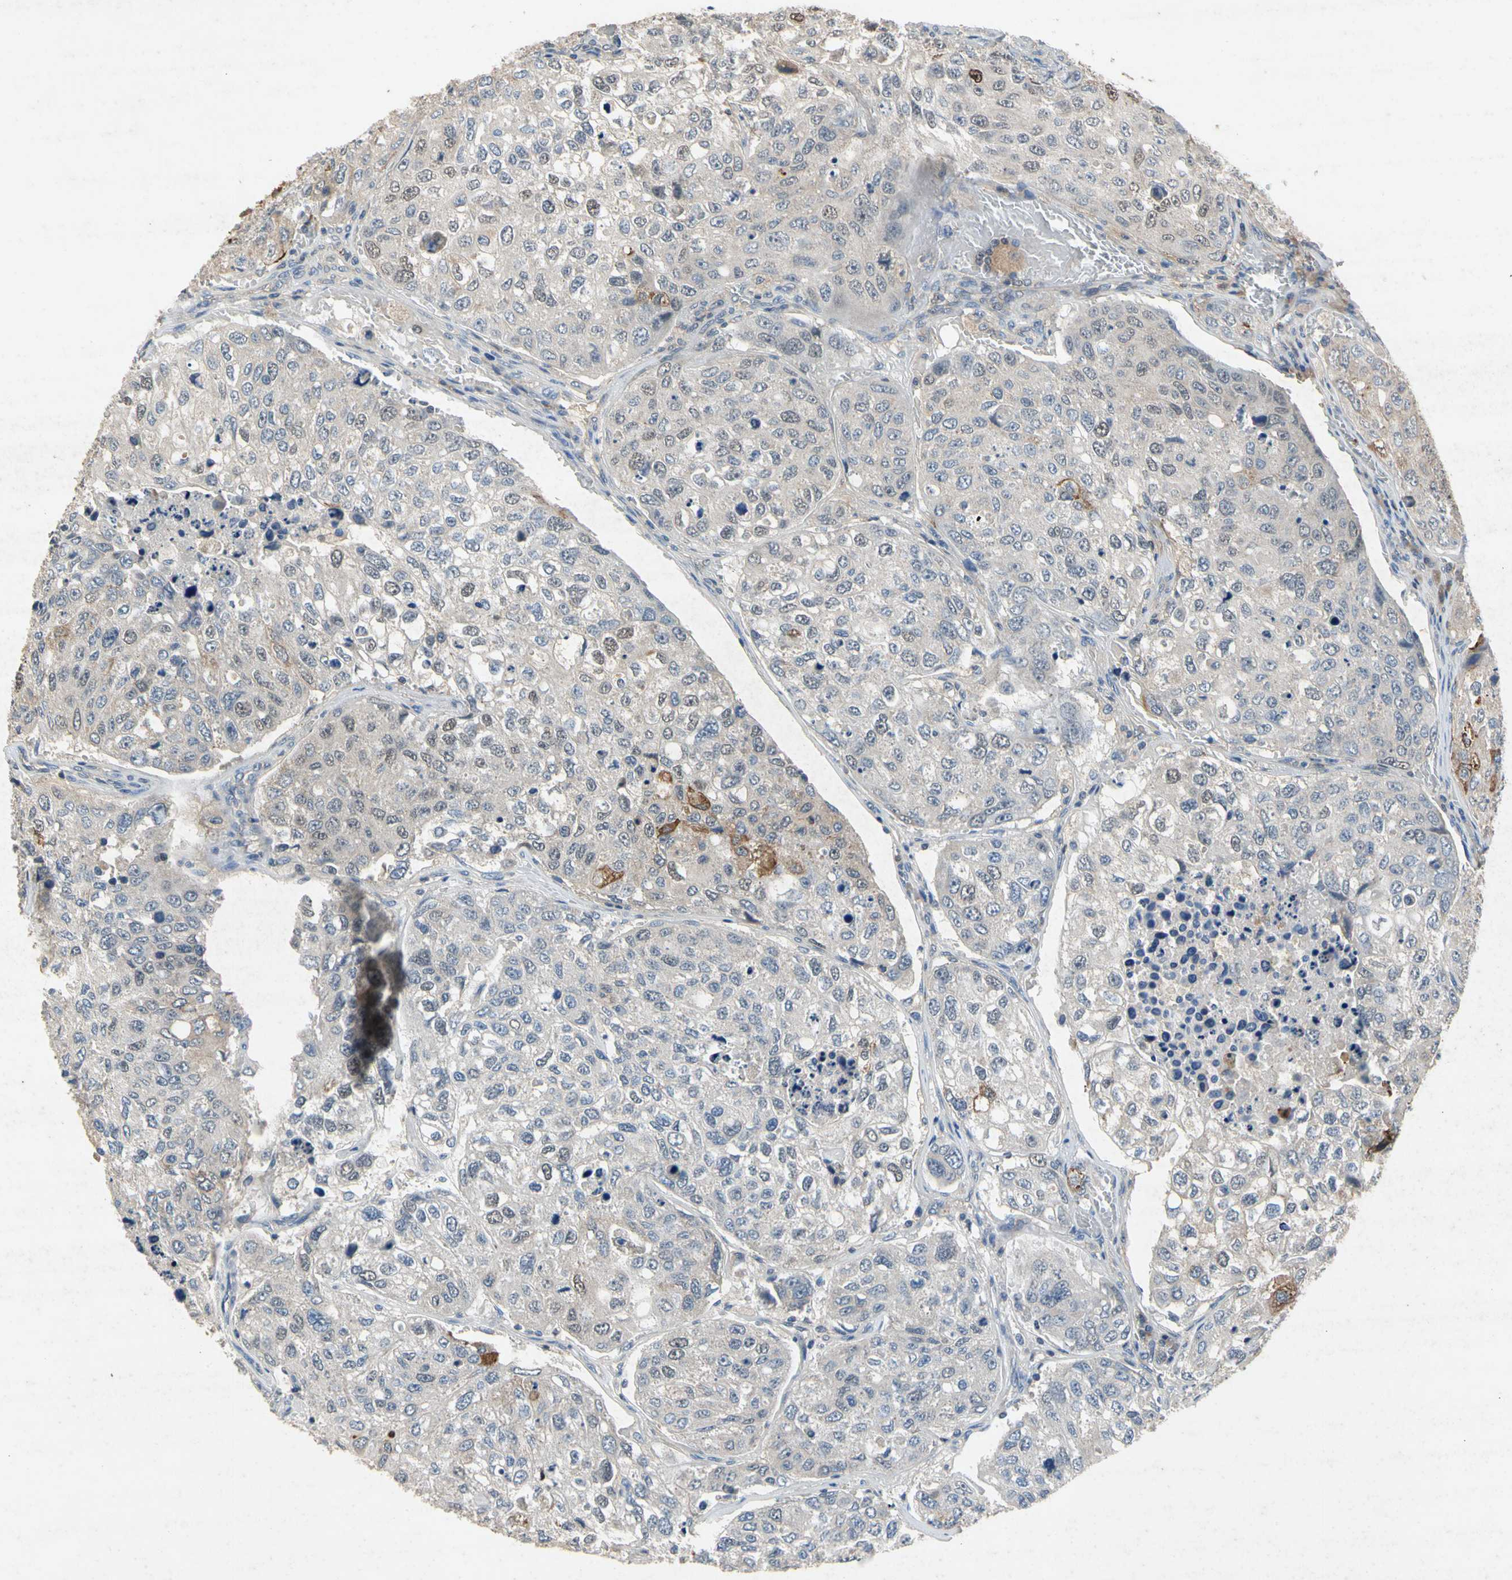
{"staining": {"intensity": "weak", "quantity": "25%-75%", "location": "cytoplasmic/membranous"}, "tissue": "urothelial cancer", "cell_type": "Tumor cells", "image_type": "cancer", "snomed": [{"axis": "morphology", "description": "Urothelial carcinoma, High grade"}, {"axis": "topography", "description": "Lymph node"}, {"axis": "topography", "description": "Urinary bladder"}], "caption": "Immunohistochemical staining of high-grade urothelial carcinoma displays low levels of weak cytoplasmic/membranous protein positivity in approximately 25%-75% of tumor cells.", "gene": "RPS6KA1", "patient": {"sex": "male", "age": 51}}